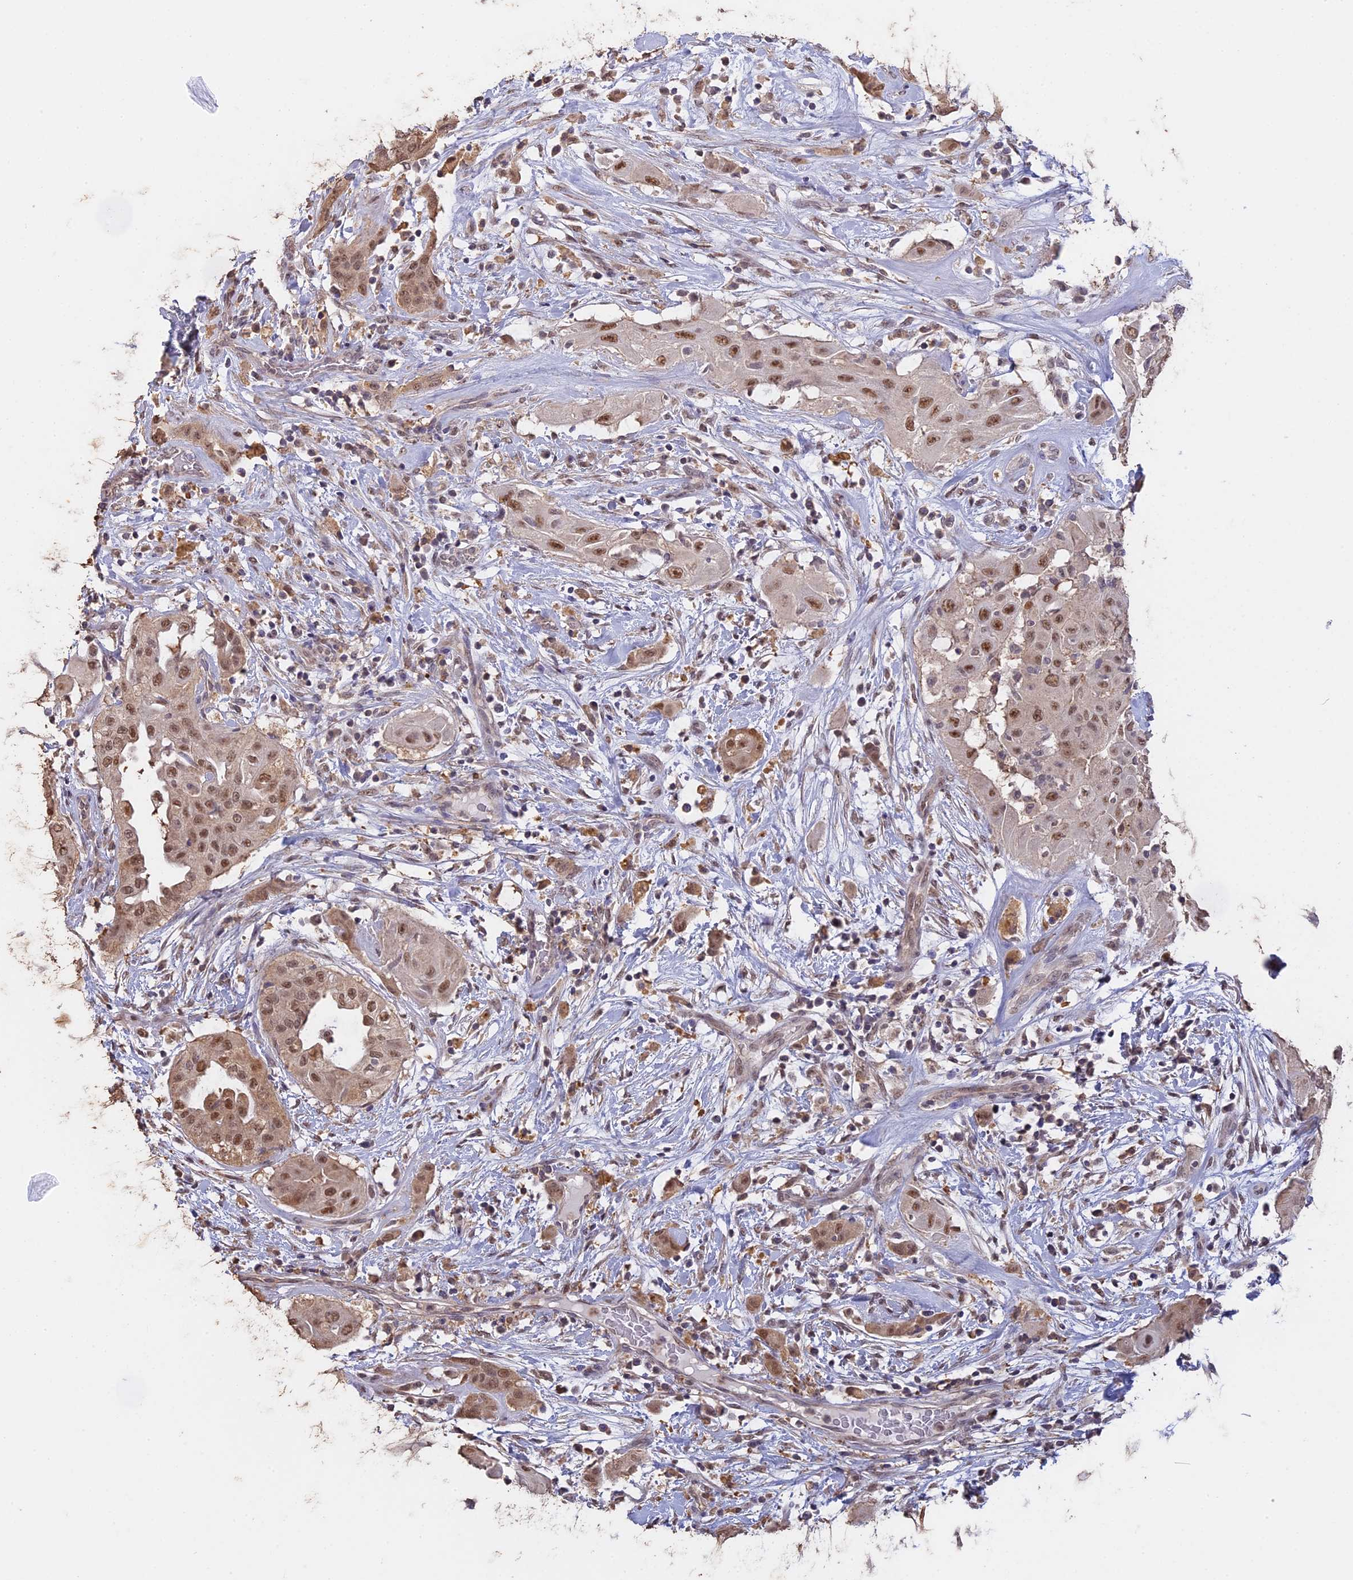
{"staining": {"intensity": "moderate", "quantity": ">75%", "location": "nuclear"}, "tissue": "thyroid cancer", "cell_type": "Tumor cells", "image_type": "cancer", "snomed": [{"axis": "morphology", "description": "Papillary adenocarcinoma, NOS"}, {"axis": "topography", "description": "Thyroid gland"}], "caption": "Thyroid papillary adenocarcinoma stained for a protein shows moderate nuclear positivity in tumor cells.", "gene": "PSMC6", "patient": {"sex": "female", "age": 59}}